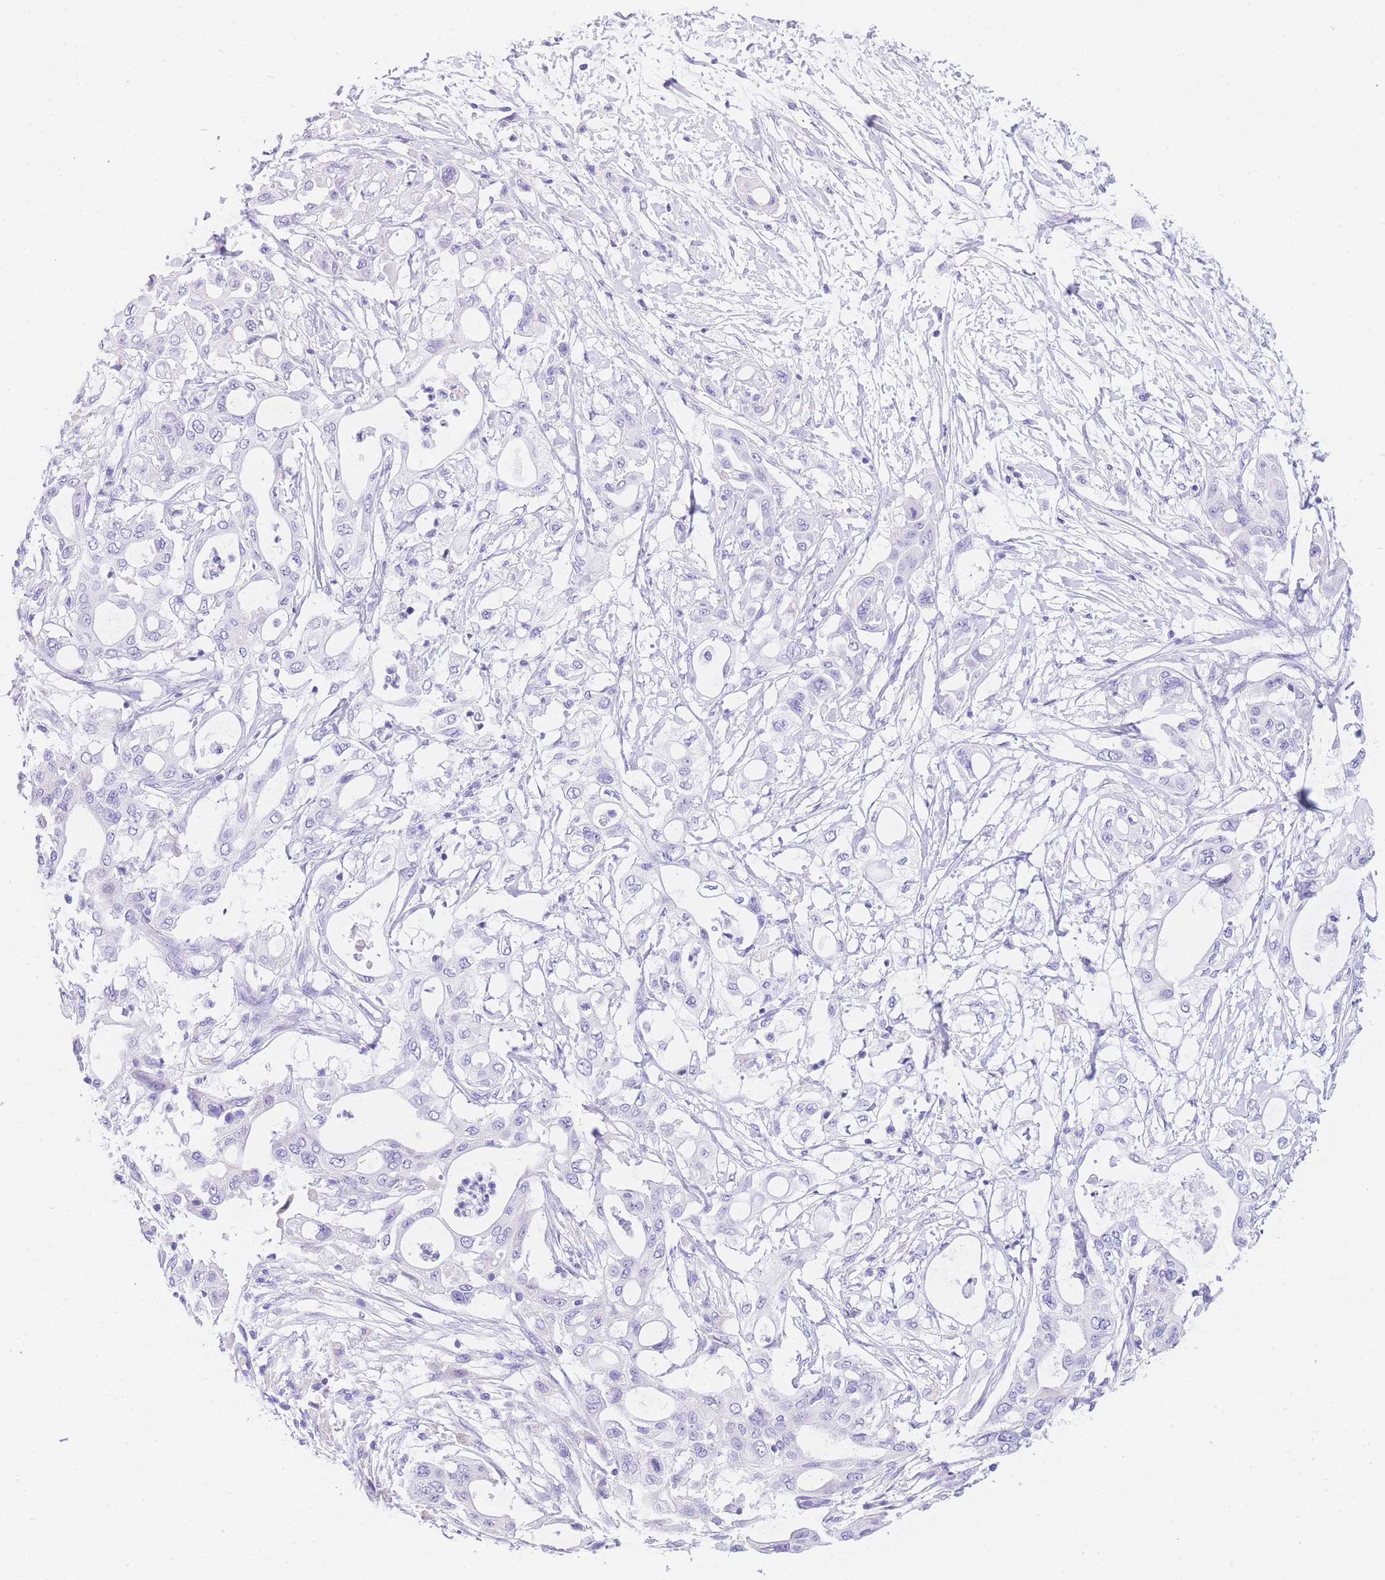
{"staining": {"intensity": "negative", "quantity": "none", "location": "none"}, "tissue": "pancreatic cancer", "cell_type": "Tumor cells", "image_type": "cancer", "snomed": [{"axis": "morphology", "description": "Adenocarcinoma, NOS"}, {"axis": "topography", "description": "Pancreas"}], "caption": "This is an immunohistochemistry (IHC) histopathology image of adenocarcinoma (pancreatic). There is no positivity in tumor cells.", "gene": "NKD2", "patient": {"sex": "male", "age": 68}}